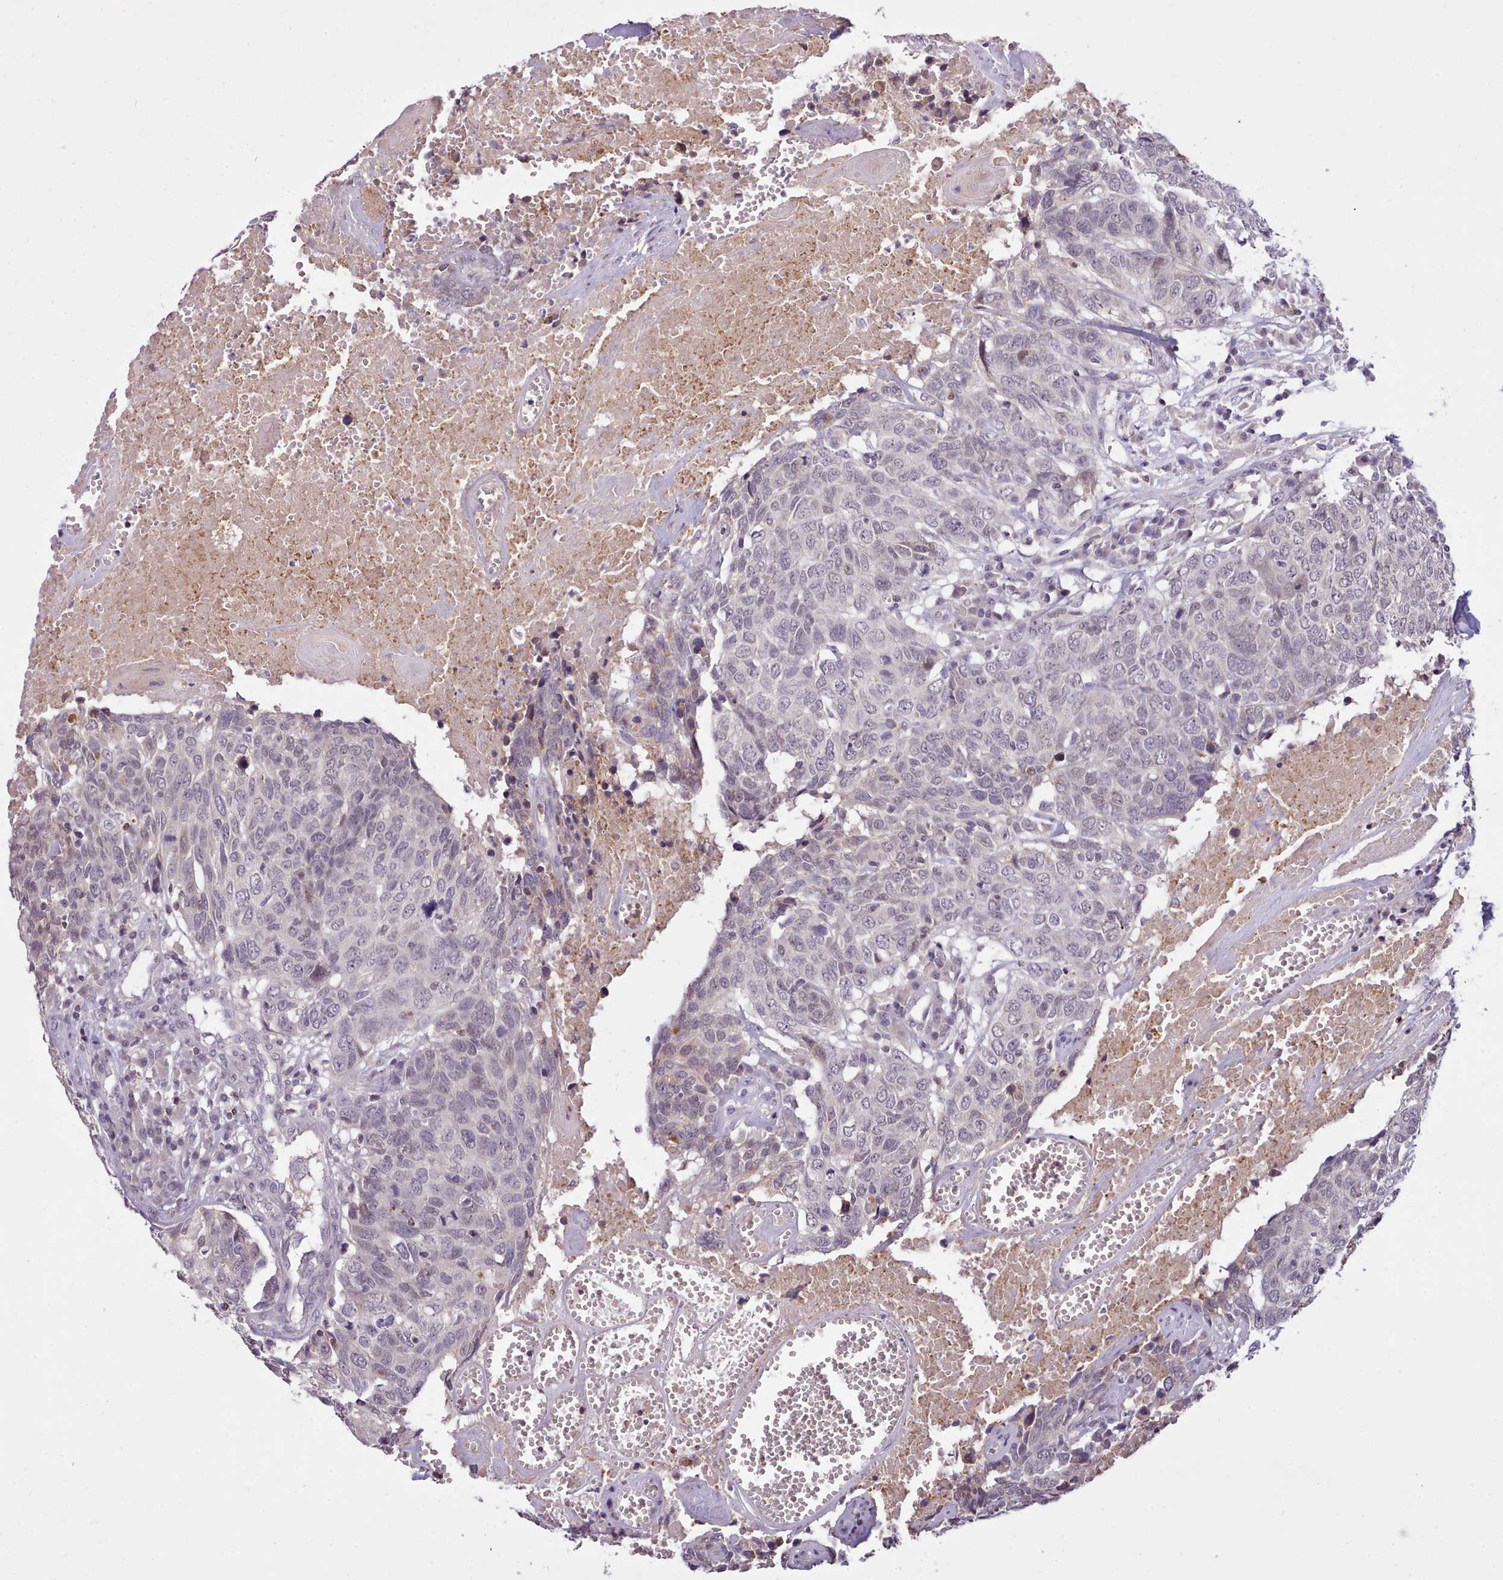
{"staining": {"intensity": "negative", "quantity": "none", "location": "none"}, "tissue": "head and neck cancer", "cell_type": "Tumor cells", "image_type": "cancer", "snomed": [{"axis": "morphology", "description": "Squamous cell carcinoma, NOS"}, {"axis": "topography", "description": "Head-Neck"}], "caption": "Immunohistochemistry (IHC) image of neoplastic tissue: head and neck cancer (squamous cell carcinoma) stained with DAB exhibits no significant protein expression in tumor cells.", "gene": "ARL17A", "patient": {"sex": "male", "age": 66}}